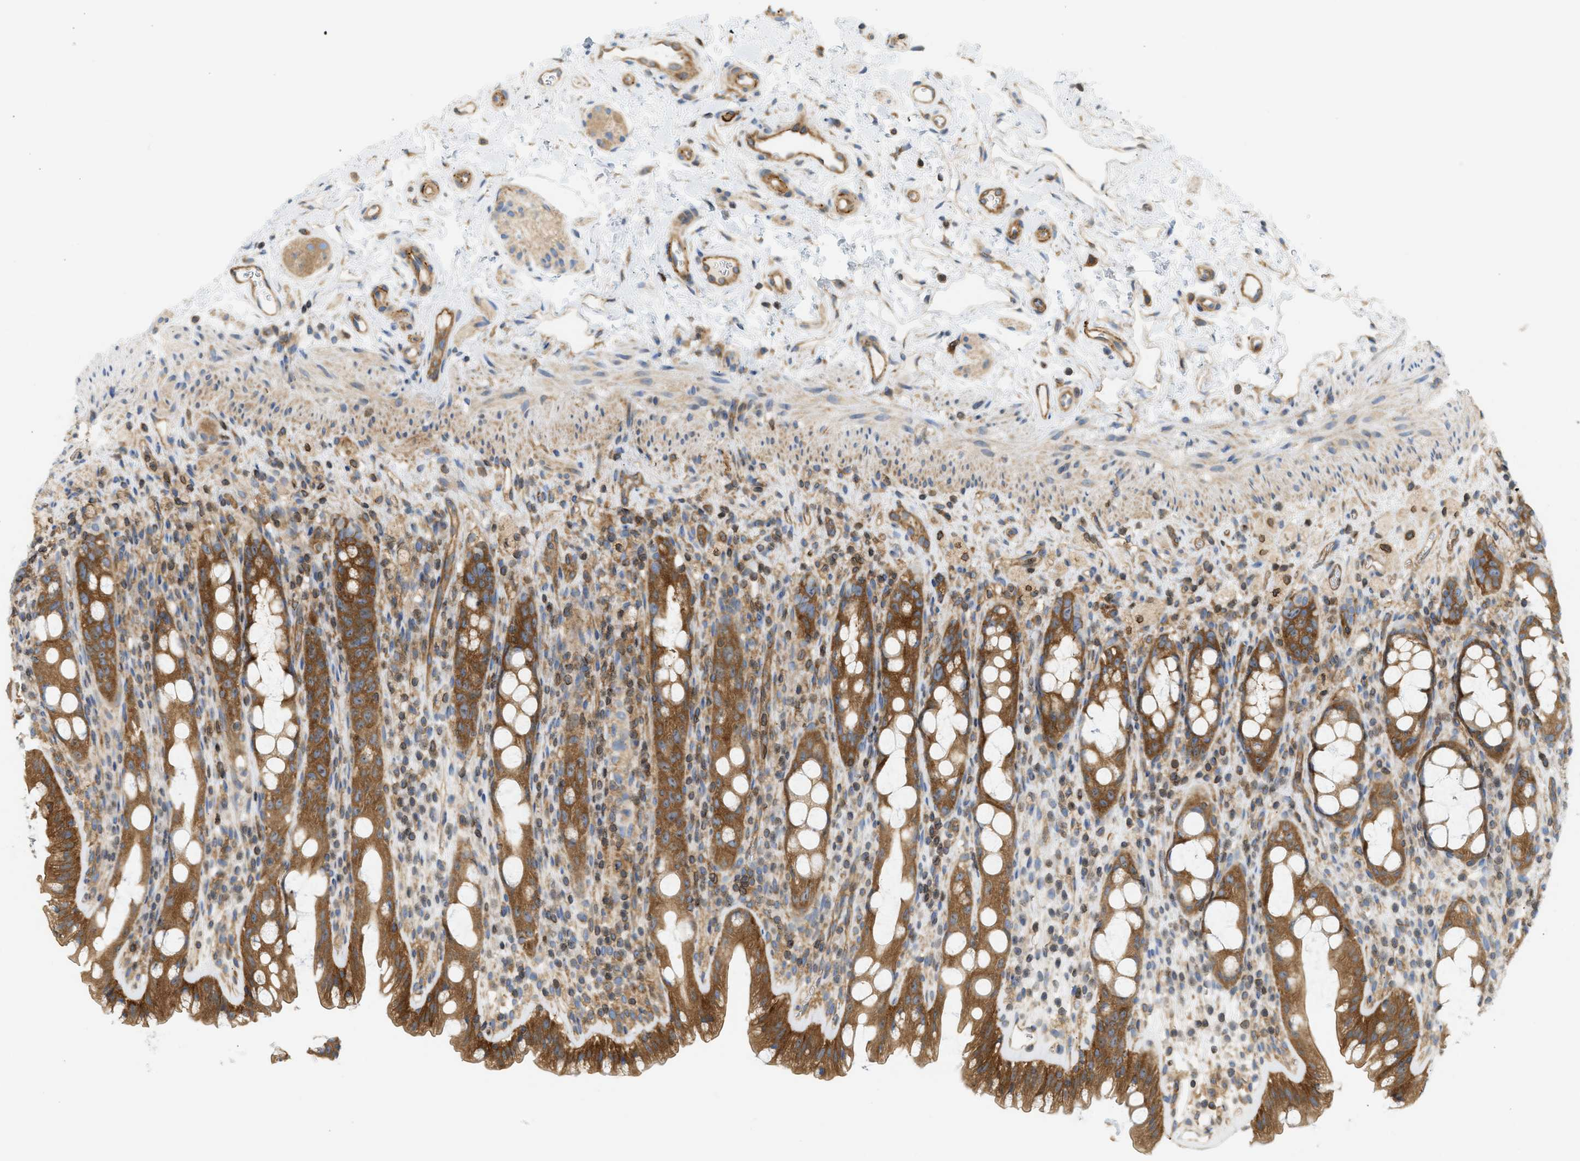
{"staining": {"intensity": "strong", "quantity": ">75%", "location": "cytoplasmic/membranous"}, "tissue": "rectum", "cell_type": "Glandular cells", "image_type": "normal", "snomed": [{"axis": "morphology", "description": "Normal tissue, NOS"}, {"axis": "topography", "description": "Rectum"}], "caption": "Strong cytoplasmic/membranous protein positivity is present in about >75% of glandular cells in rectum.", "gene": "STRN", "patient": {"sex": "male", "age": 44}}